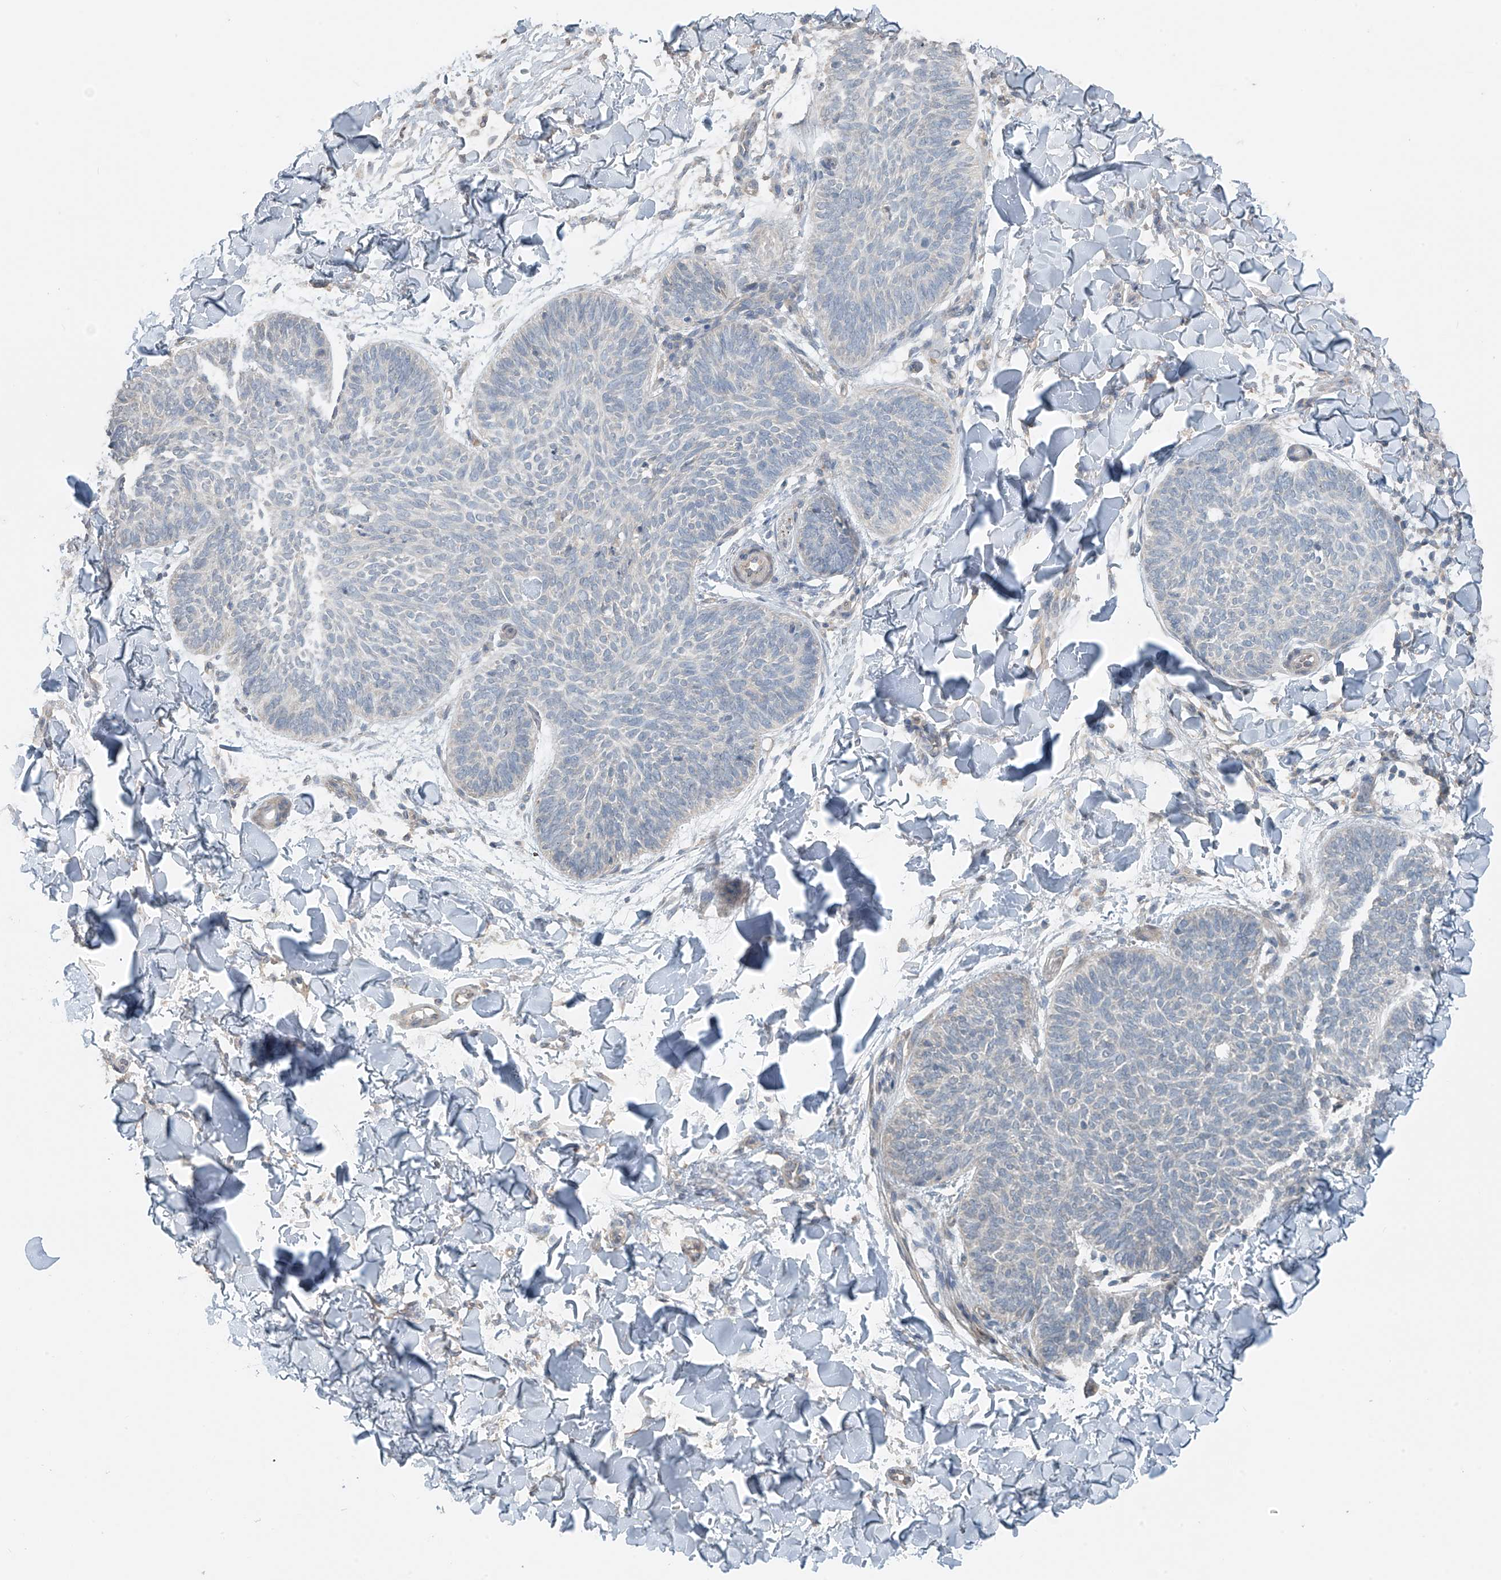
{"staining": {"intensity": "negative", "quantity": "none", "location": "none"}, "tissue": "skin cancer", "cell_type": "Tumor cells", "image_type": "cancer", "snomed": [{"axis": "morphology", "description": "Normal tissue, NOS"}, {"axis": "morphology", "description": "Basal cell carcinoma"}, {"axis": "topography", "description": "Skin"}], "caption": "Skin basal cell carcinoma was stained to show a protein in brown. There is no significant positivity in tumor cells.", "gene": "HOXA11", "patient": {"sex": "male", "age": 50}}